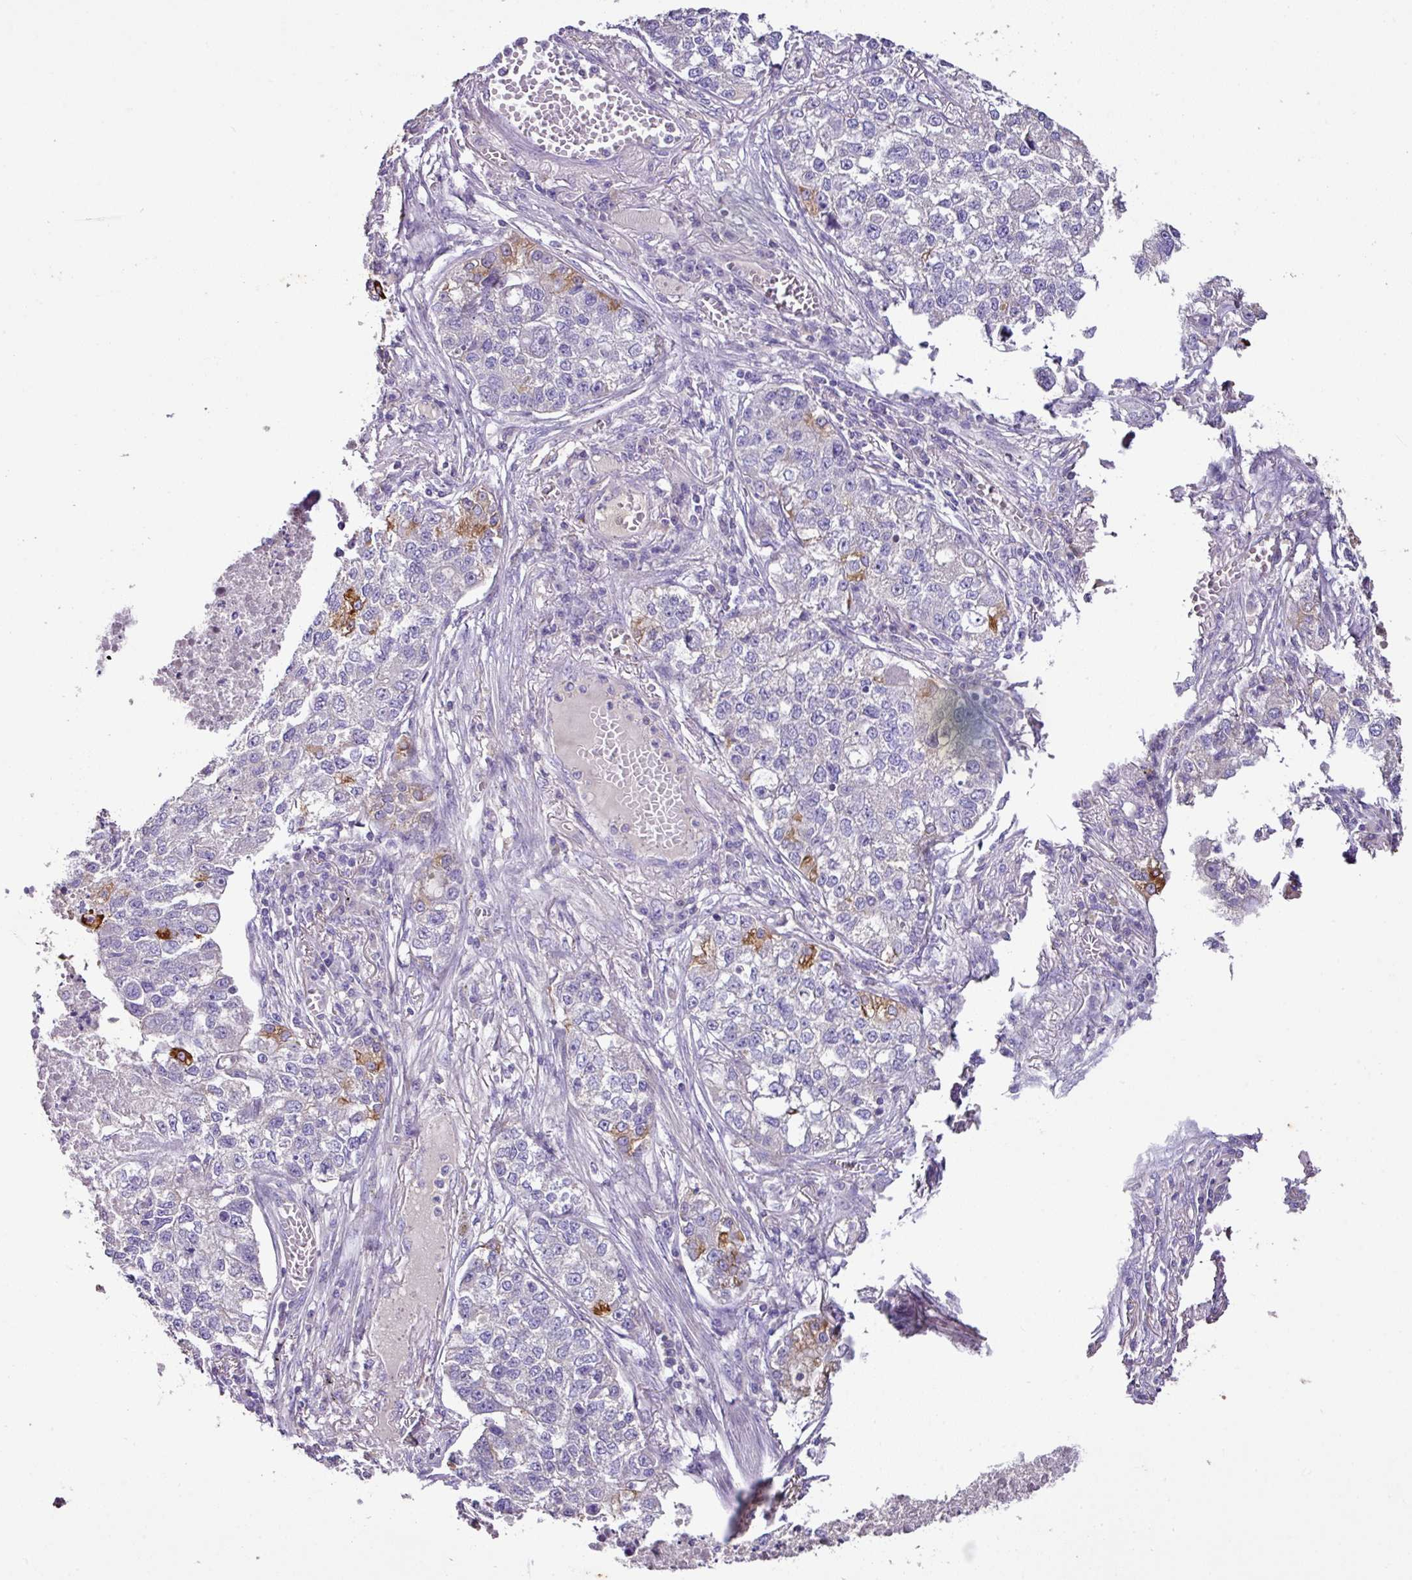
{"staining": {"intensity": "moderate", "quantity": "<25%", "location": "cytoplasmic/membranous"}, "tissue": "lung cancer", "cell_type": "Tumor cells", "image_type": "cancer", "snomed": [{"axis": "morphology", "description": "Adenocarcinoma, NOS"}, {"axis": "topography", "description": "Lung"}], "caption": "A brown stain highlights moderate cytoplasmic/membranous expression of a protein in human lung cancer tumor cells.", "gene": "AGR3", "patient": {"sex": "male", "age": 49}}